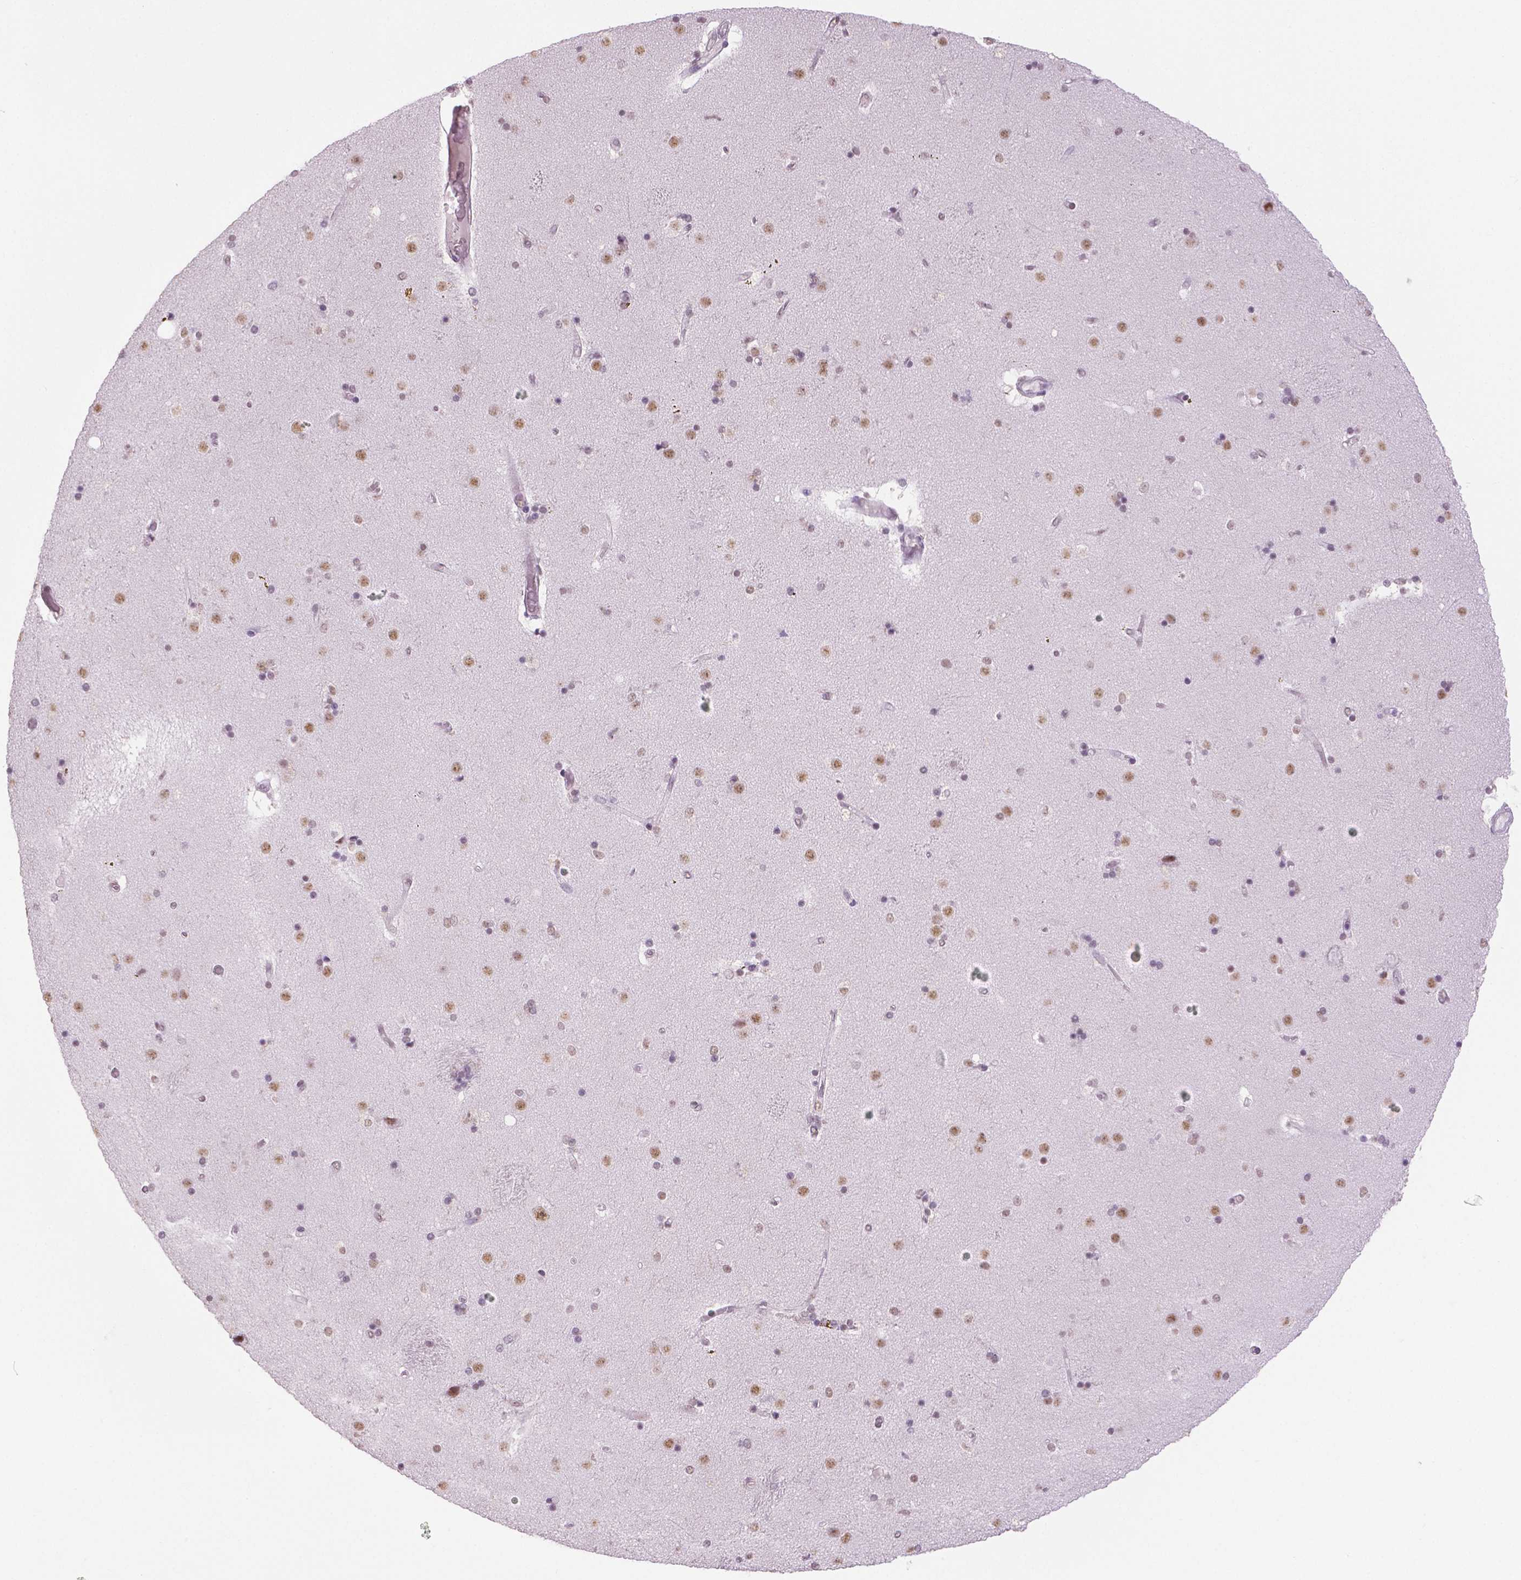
{"staining": {"intensity": "weak", "quantity": "<25%", "location": "nuclear"}, "tissue": "caudate", "cell_type": "Glial cells", "image_type": "normal", "snomed": [{"axis": "morphology", "description": "Normal tissue, NOS"}, {"axis": "topography", "description": "Lateral ventricle wall"}], "caption": "There is no significant positivity in glial cells of caudate. (DAB immunohistochemistry with hematoxylin counter stain).", "gene": "IGF2BP1", "patient": {"sex": "female", "age": 71}}